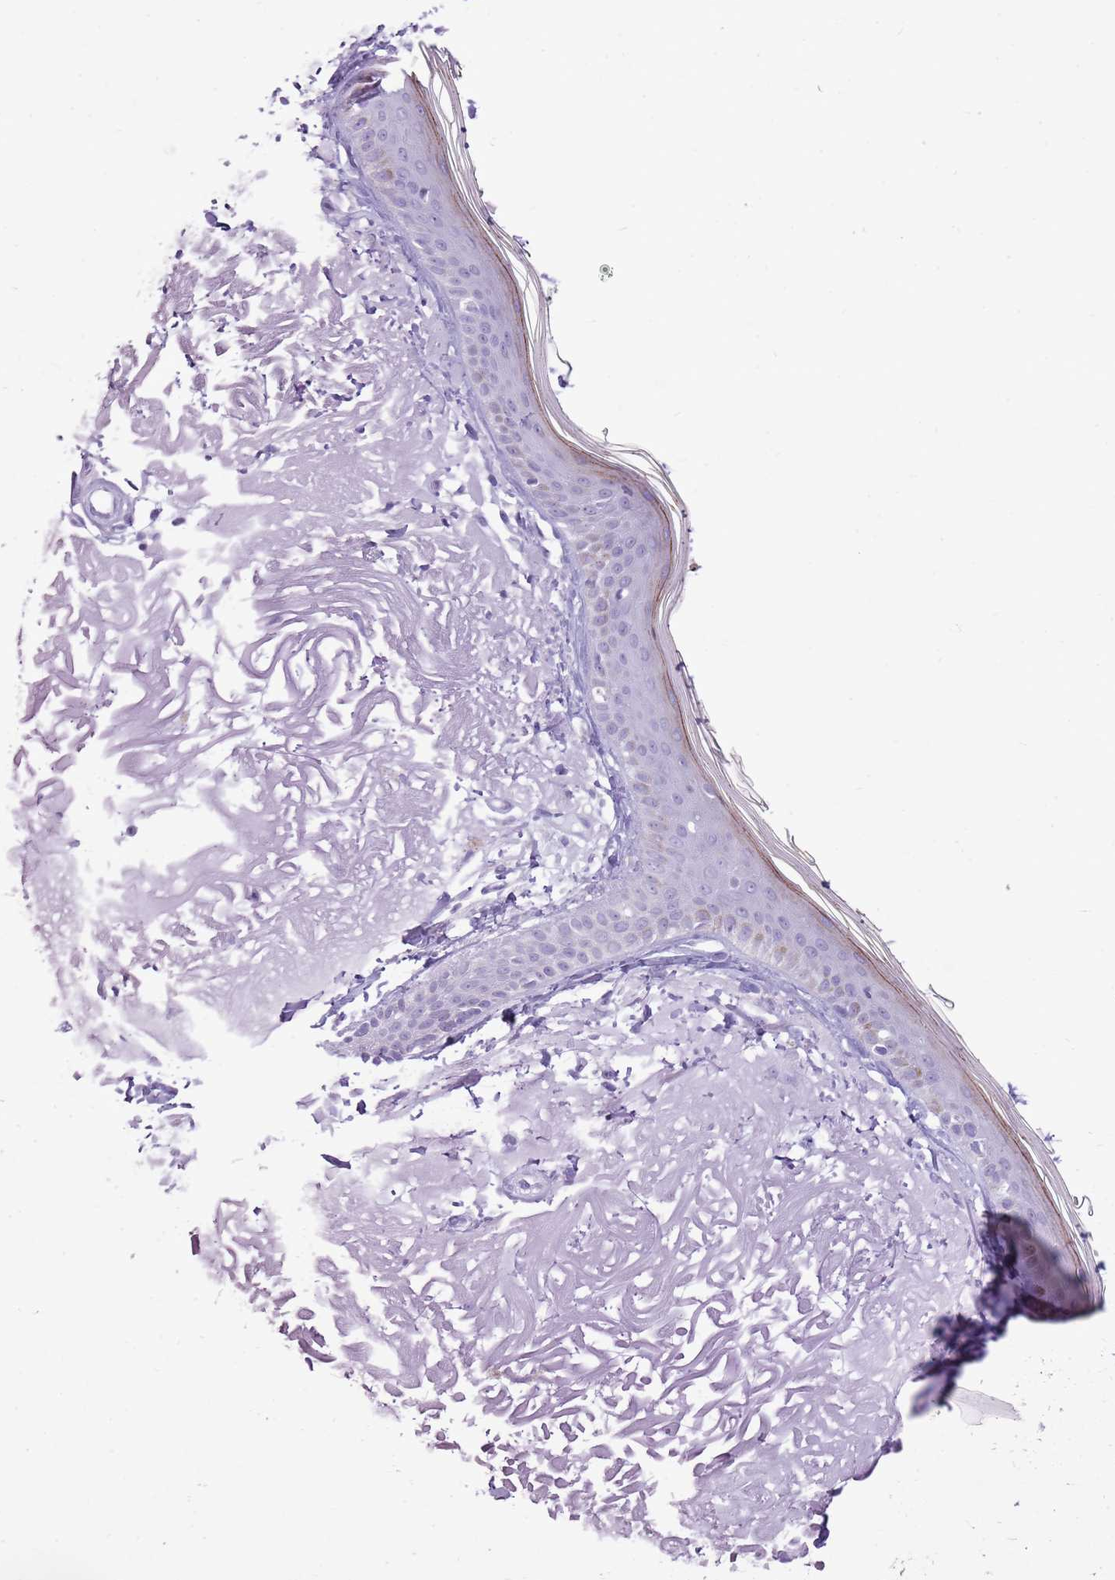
{"staining": {"intensity": "negative", "quantity": "none", "location": "none"}, "tissue": "skin", "cell_type": "Fibroblasts", "image_type": "normal", "snomed": [{"axis": "morphology", "description": "Normal tissue, NOS"}, {"axis": "topography", "description": "Skin"}, {"axis": "topography", "description": "Skeletal muscle"}], "caption": "Fibroblasts are negative for brown protein staining in normal skin. The staining was performed using DAB to visualize the protein expression in brown, while the nuclei were stained in blue with hematoxylin (Magnification: 20x).", "gene": "RPL3L", "patient": {"sex": "male", "age": 83}}